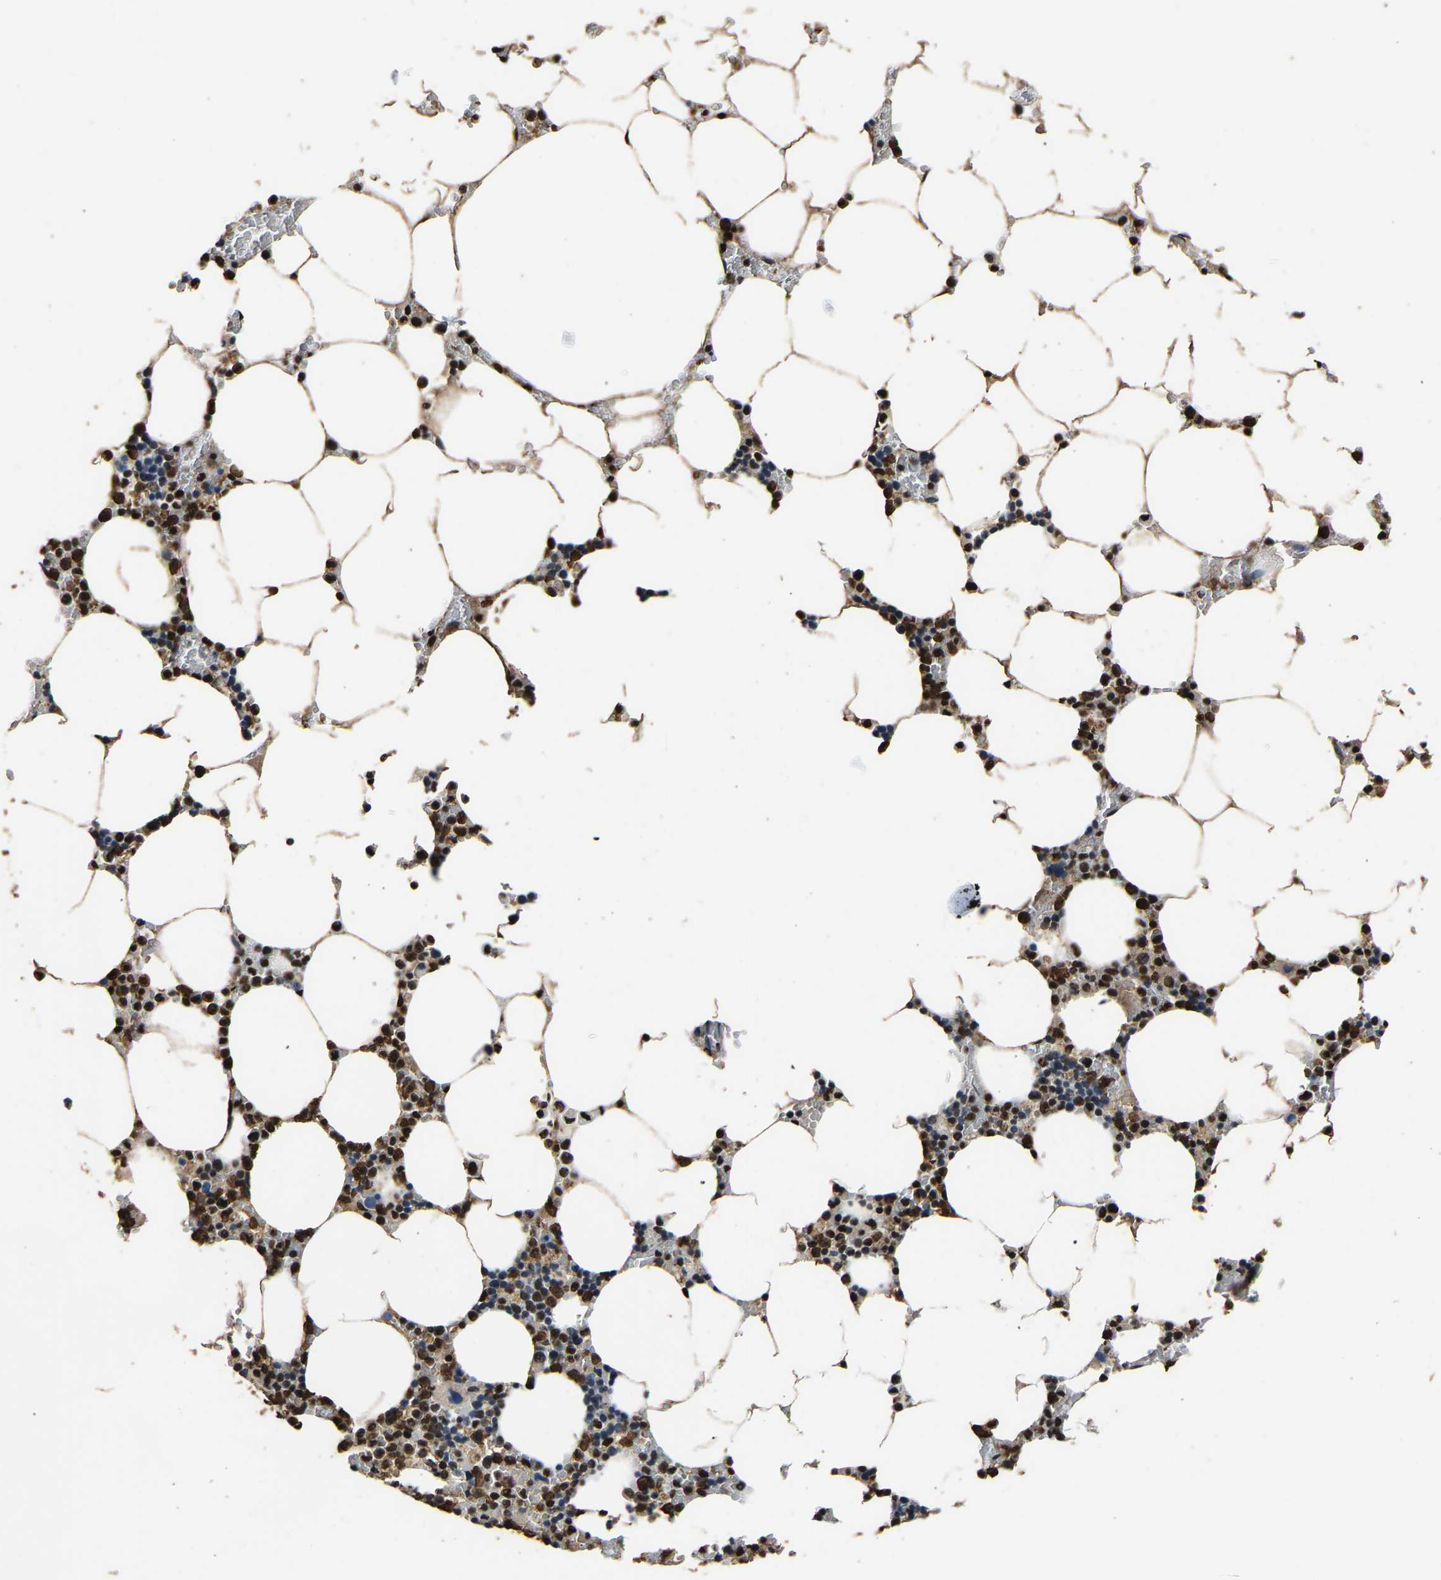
{"staining": {"intensity": "strong", "quantity": ">75%", "location": "nuclear"}, "tissue": "bone marrow", "cell_type": "Hematopoietic cells", "image_type": "normal", "snomed": [{"axis": "morphology", "description": "Normal tissue, NOS"}, {"axis": "topography", "description": "Bone marrow"}], "caption": "Hematopoietic cells show high levels of strong nuclear staining in about >75% of cells in benign human bone marrow.", "gene": "SAFB", "patient": {"sex": "male", "age": 70}}